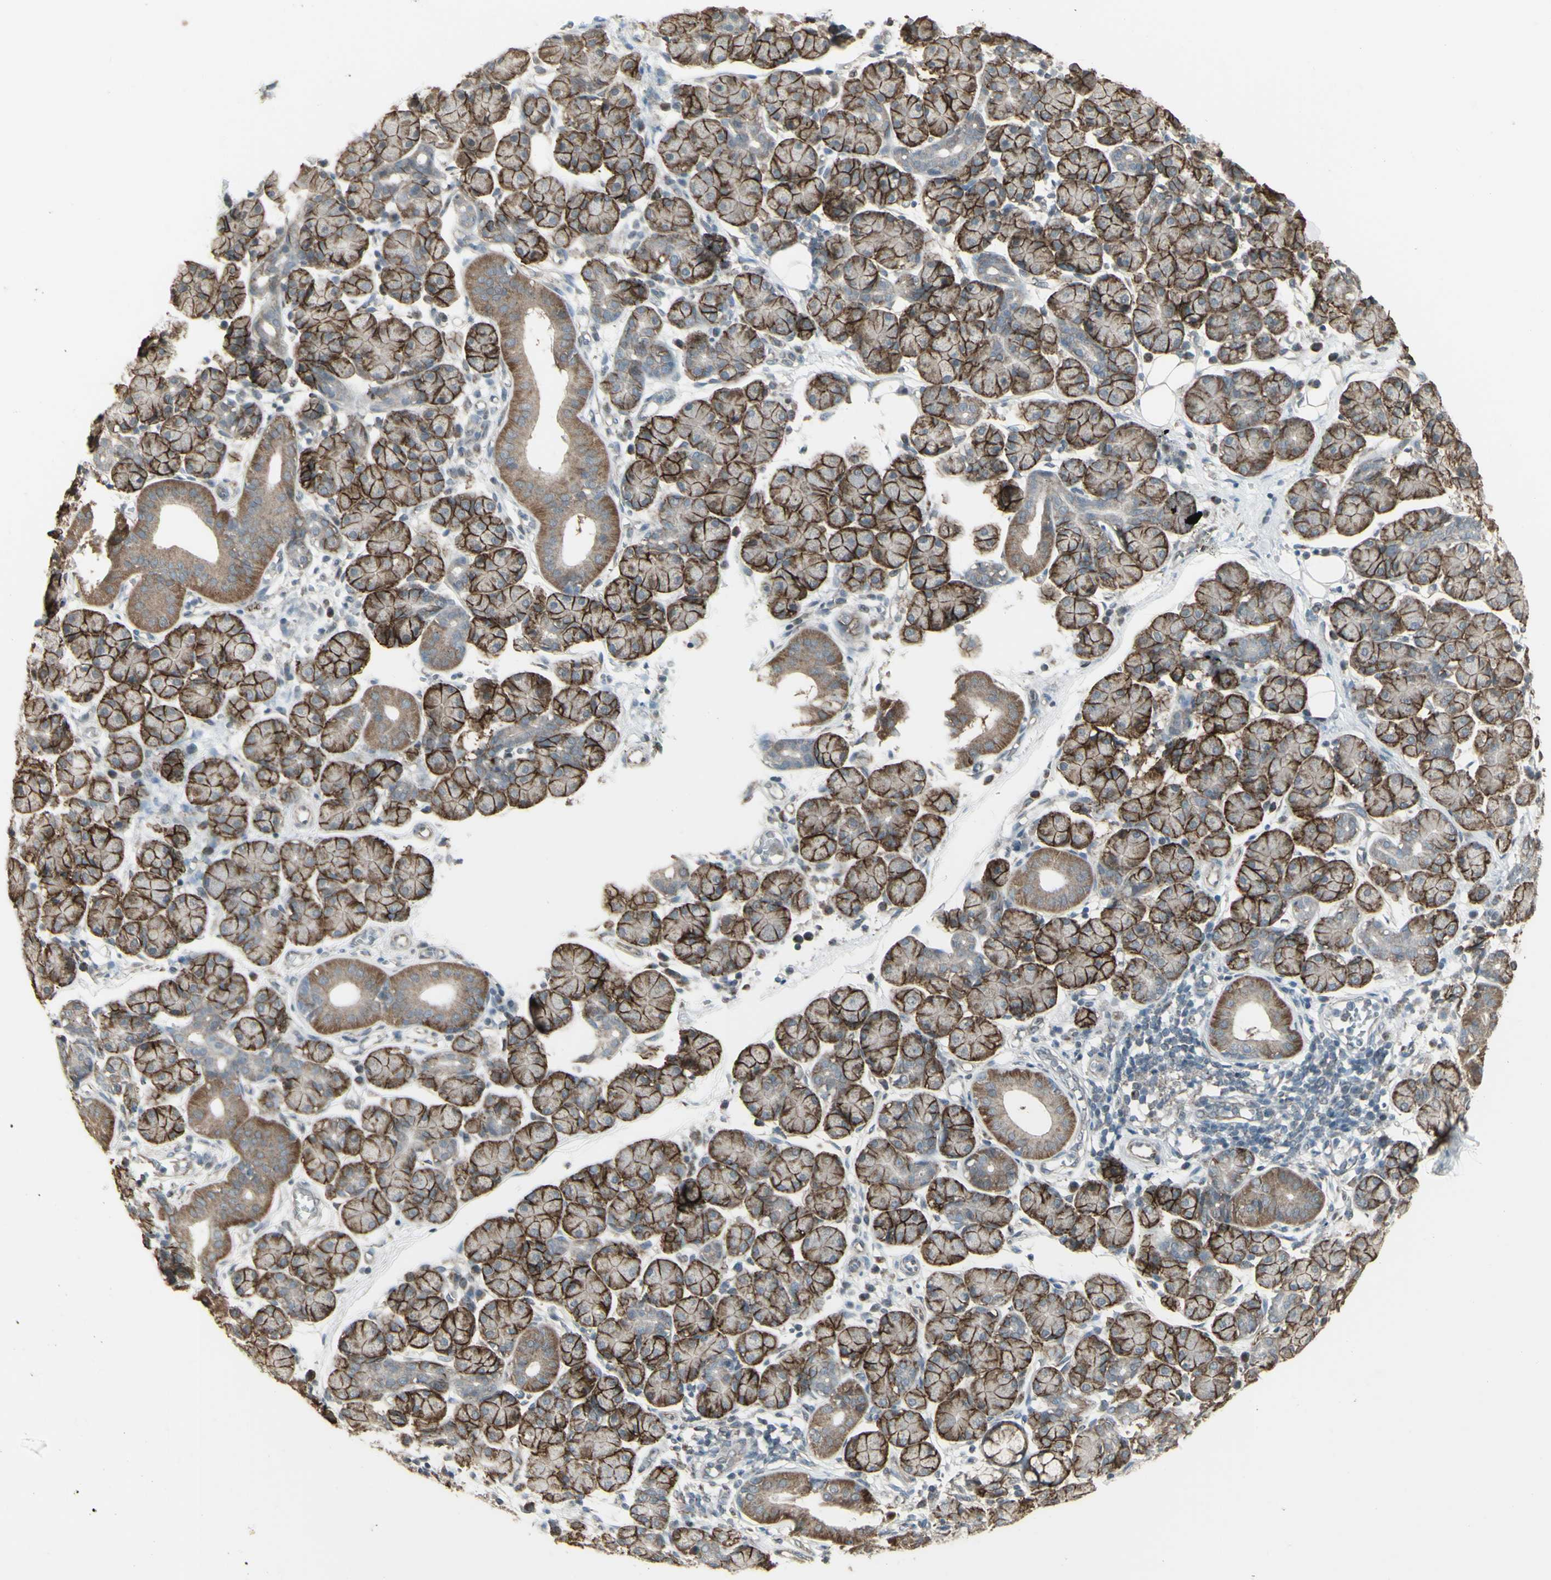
{"staining": {"intensity": "moderate", "quantity": ">75%", "location": "cytoplasmic/membranous"}, "tissue": "salivary gland", "cell_type": "Glandular cells", "image_type": "normal", "snomed": [{"axis": "morphology", "description": "Normal tissue, NOS"}, {"axis": "morphology", "description": "Inflammation, NOS"}, {"axis": "topography", "description": "Lymph node"}, {"axis": "topography", "description": "Salivary gland"}], "caption": "There is medium levels of moderate cytoplasmic/membranous expression in glandular cells of unremarkable salivary gland, as demonstrated by immunohistochemical staining (brown color).", "gene": "ENSG00000285526", "patient": {"sex": "male", "age": 3}}